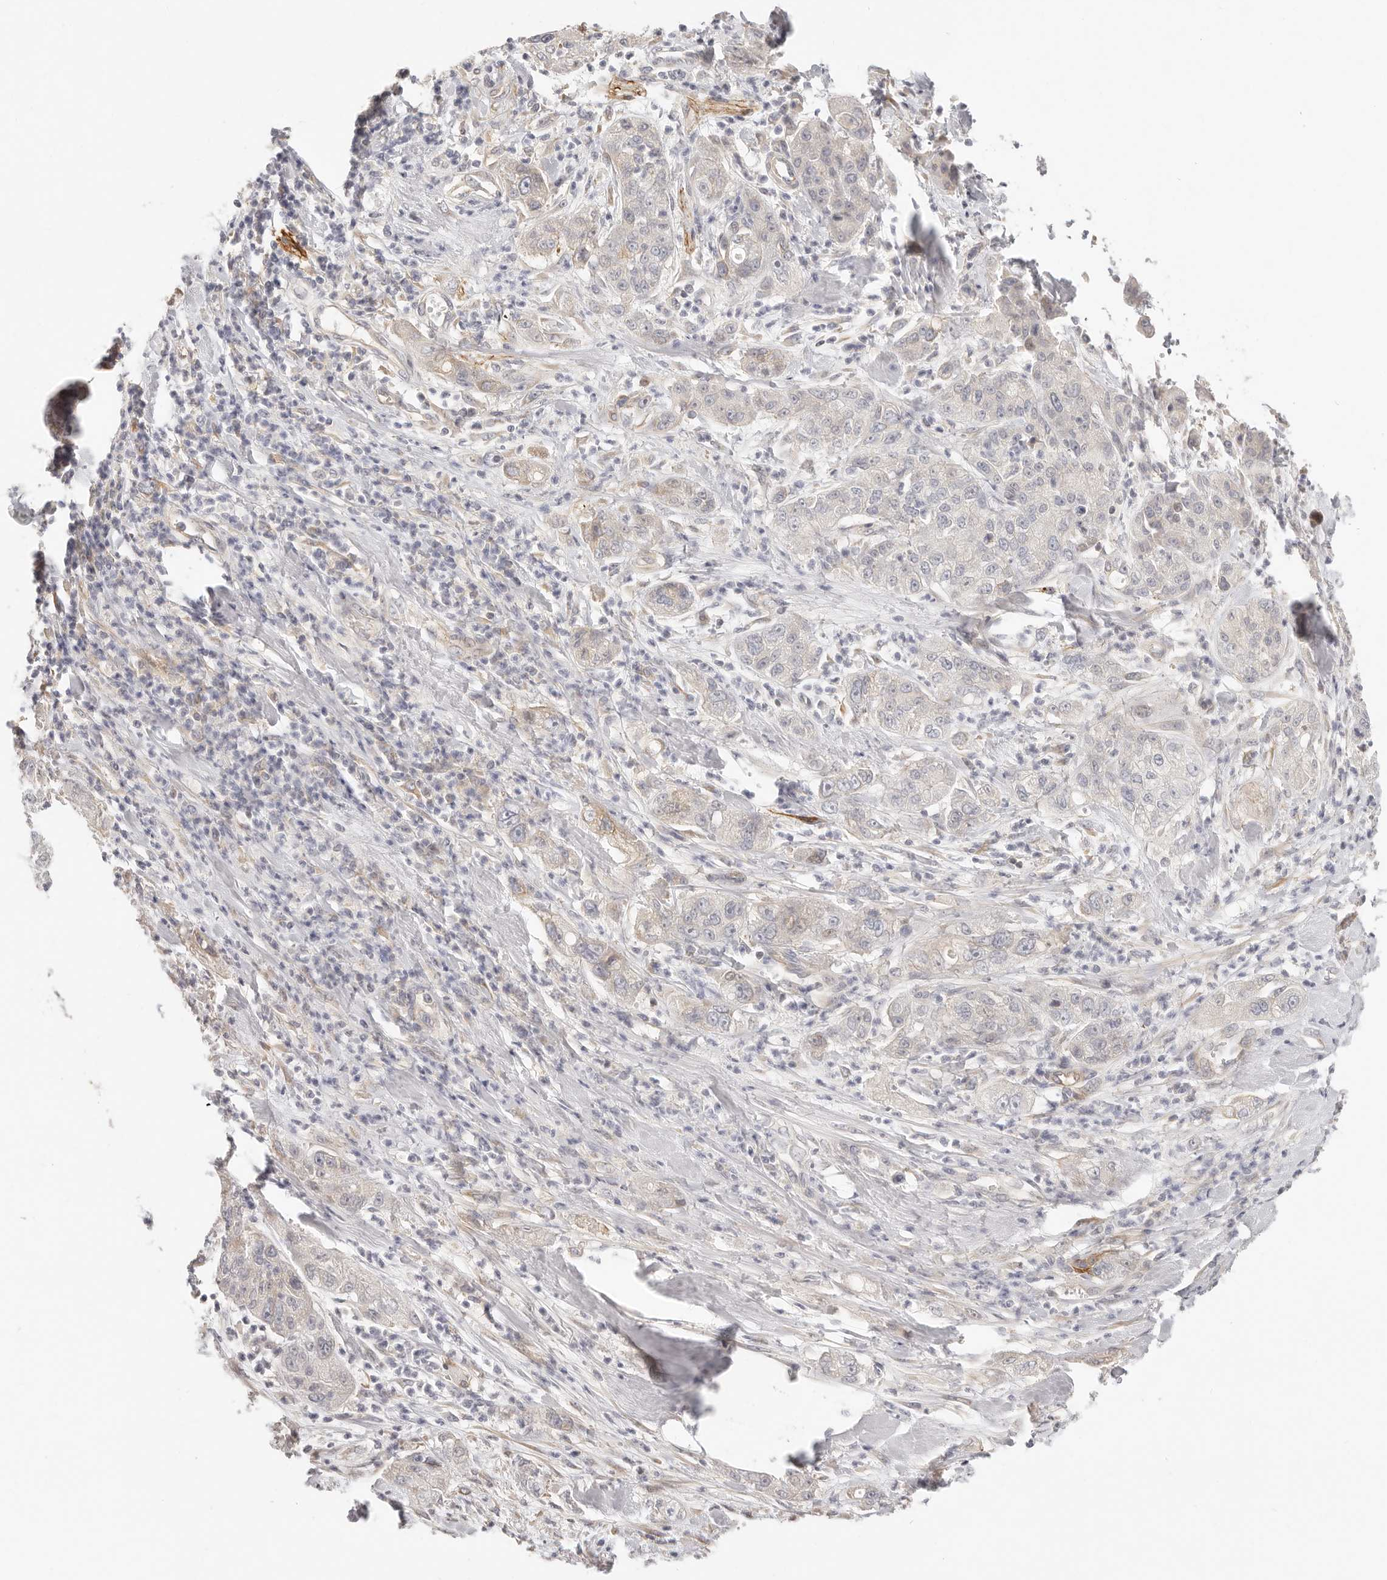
{"staining": {"intensity": "moderate", "quantity": "<25%", "location": "cytoplasmic/membranous"}, "tissue": "pancreatic cancer", "cell_type": "Tumor cells", "image_type": "cancer", "snomed": [{"axis": "morphology", "description": "Adenocarcinoma, NOS"}, {"axis": "topography", "description": "Pancreas"}], "caption": "Protein expression analysis of pancreatic cancer exhibits moderate cytoplasmic/membranous staining in about <25% of tumor cells.", "gene": "DTNBP1", "patient": {"sex": "female", "age": 78}}